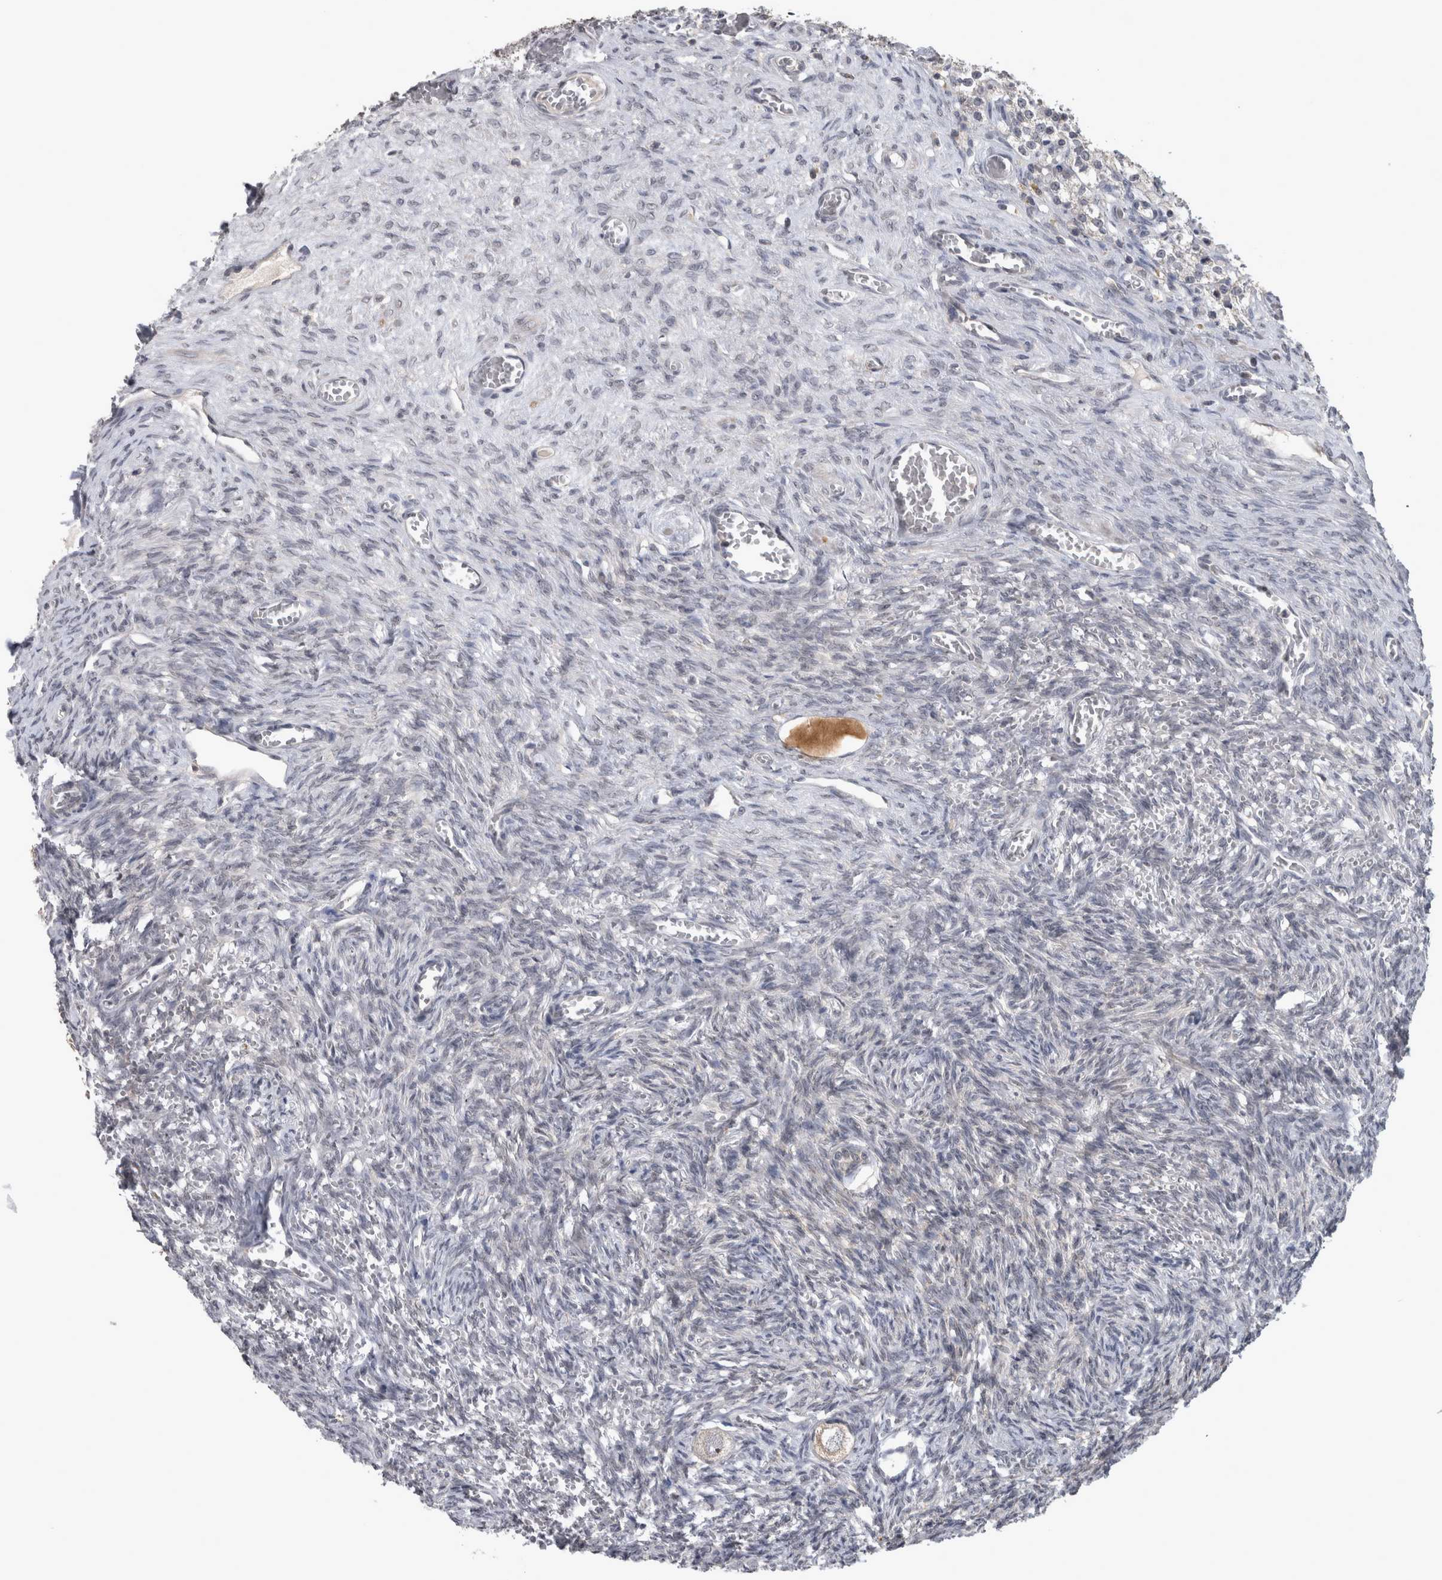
{"staining": {"intensity": "moderate", "quantity": "25%-75%", "location": "nuclear"}, "tissue": "ovary", "cell_type": "Follicle cells", "image_type": "normal", "snomed": [{"axis": "morphology", "description": "Normal tissue, NOS"}, {"axis": "topography", "description": "Ovary"}], "caption": "A medium amount of moderate nuclear positivity is seen in about 25%-75% of follicle cells in unremarkable ovary.", "gene": "RBM28", "patient": {"sex": "female", "age": 27}}